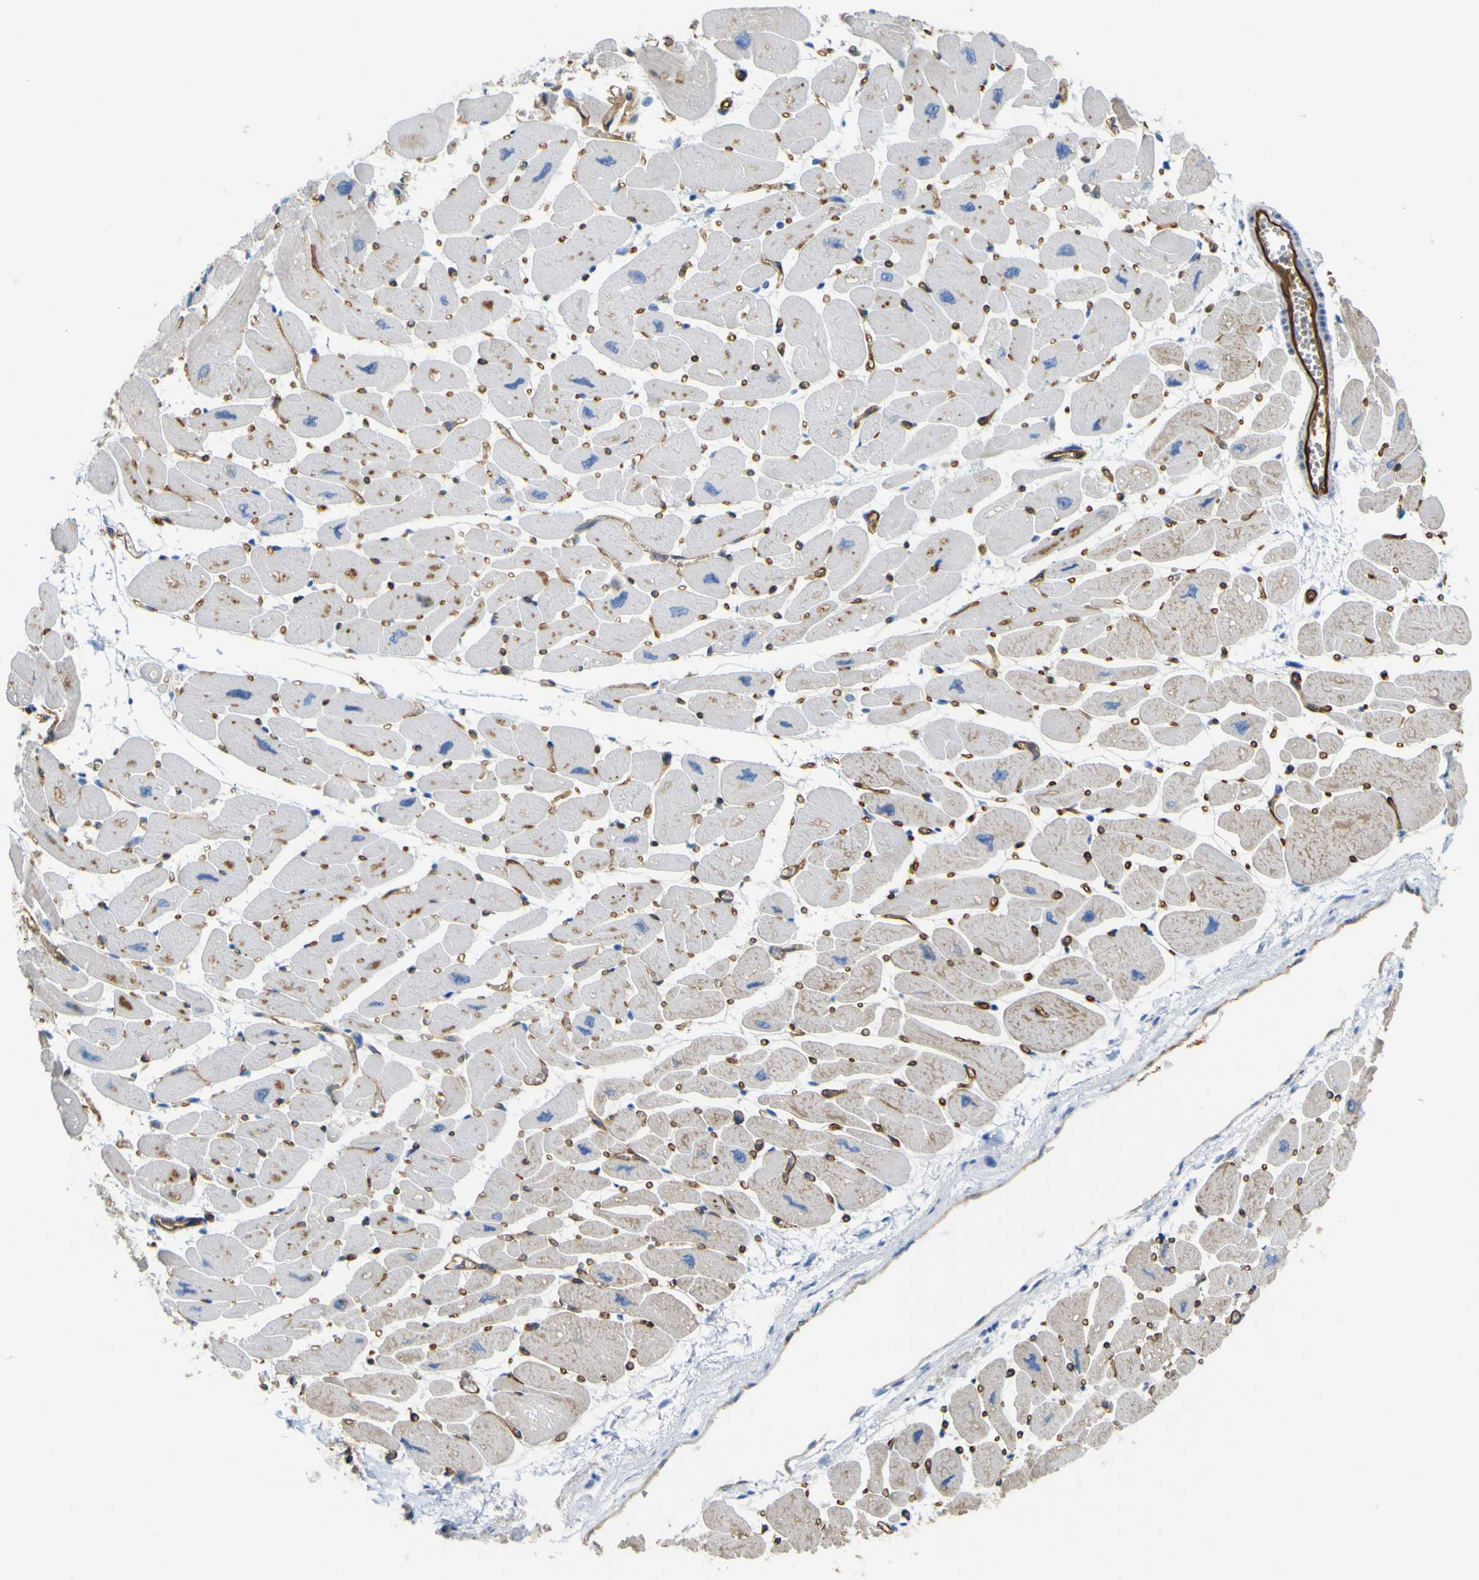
{"staining": {"intensity": "weak", "quantity": "<25%", "location": "cytoplasmic/membranous"}, "tissue": "heart muscle", "cell_type": "Cardiomyocytes", "image_type": "normal", "snomed": [{"axis": "morphology", "description": "Normal tissue, NOS"}, {"axis": "topography", "description": "Heart"}], "caption": "Immunohistochemistry (IHC) micrograph of normal heart muscle stained for a protein (brown), which exhibits no expression in cardiomyocytes. (Immunohistochemistry (IHC), brightfield microscopy, high magnification).", "gene": "CD93", "patient": {"sex": "female", "age": 54}}